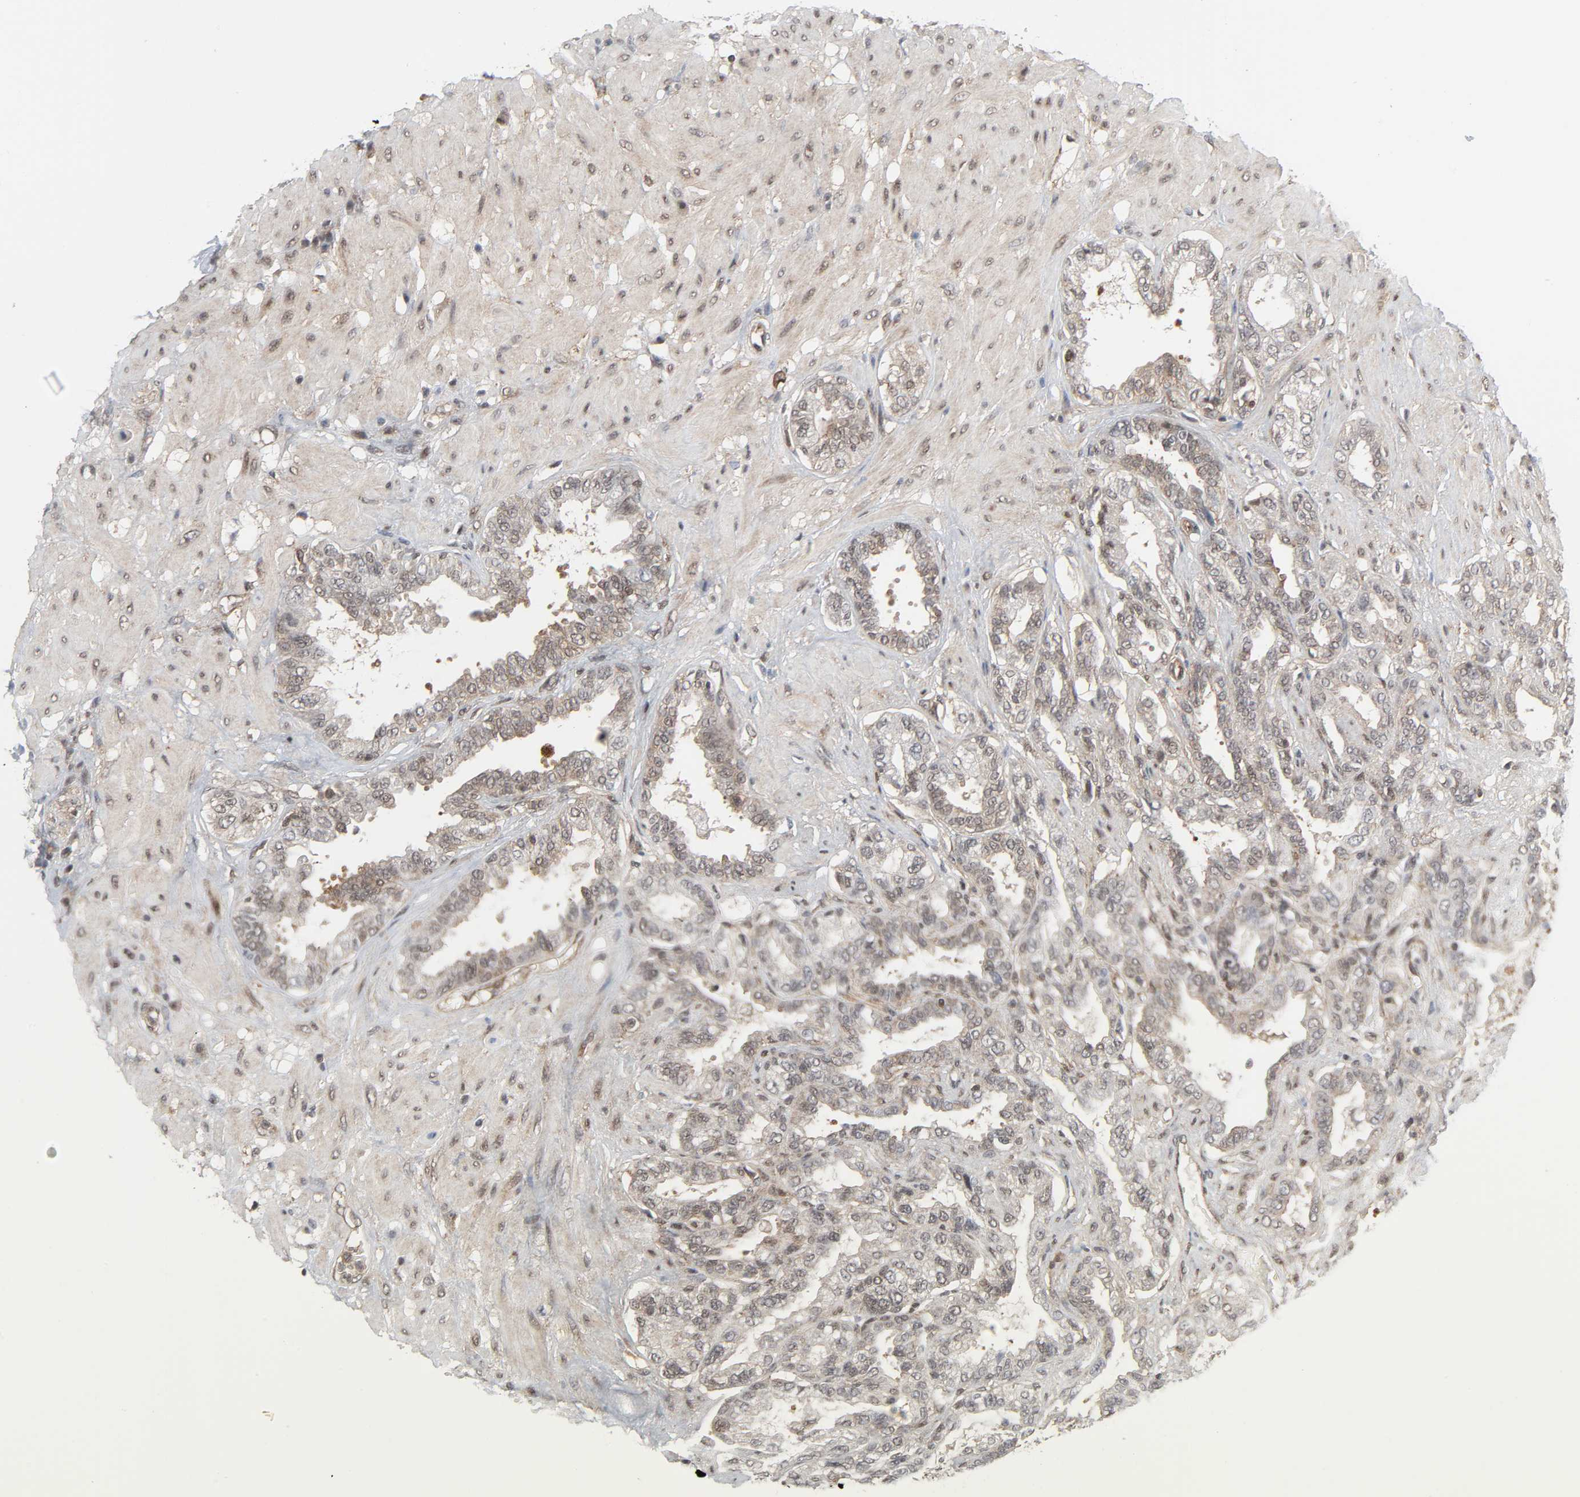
{"staining": {"intensity": "moderate", "quantity": "25%-75%", "location": "cytoplasmic/membranous,nuclear"}, "tissue": "seminal vesicle", "cell_type": "Glandular cells", "image_type": "normal", "snomed": [{"axis": "morphology", "description": "Normal tissue, NOS"}, {"axis": "topography", "description": "Seminal veicle"}], "caption": "Immunohistochemical staining of unremarkable human seminal vesicle shows 25%-75% levels of moderate cytoplasmic/membranous,nuclear protein staining in approximately 25%-75% of glandular cells.", "gene": "GSK3A", "patient": {"sex": "male", "age": 61}}